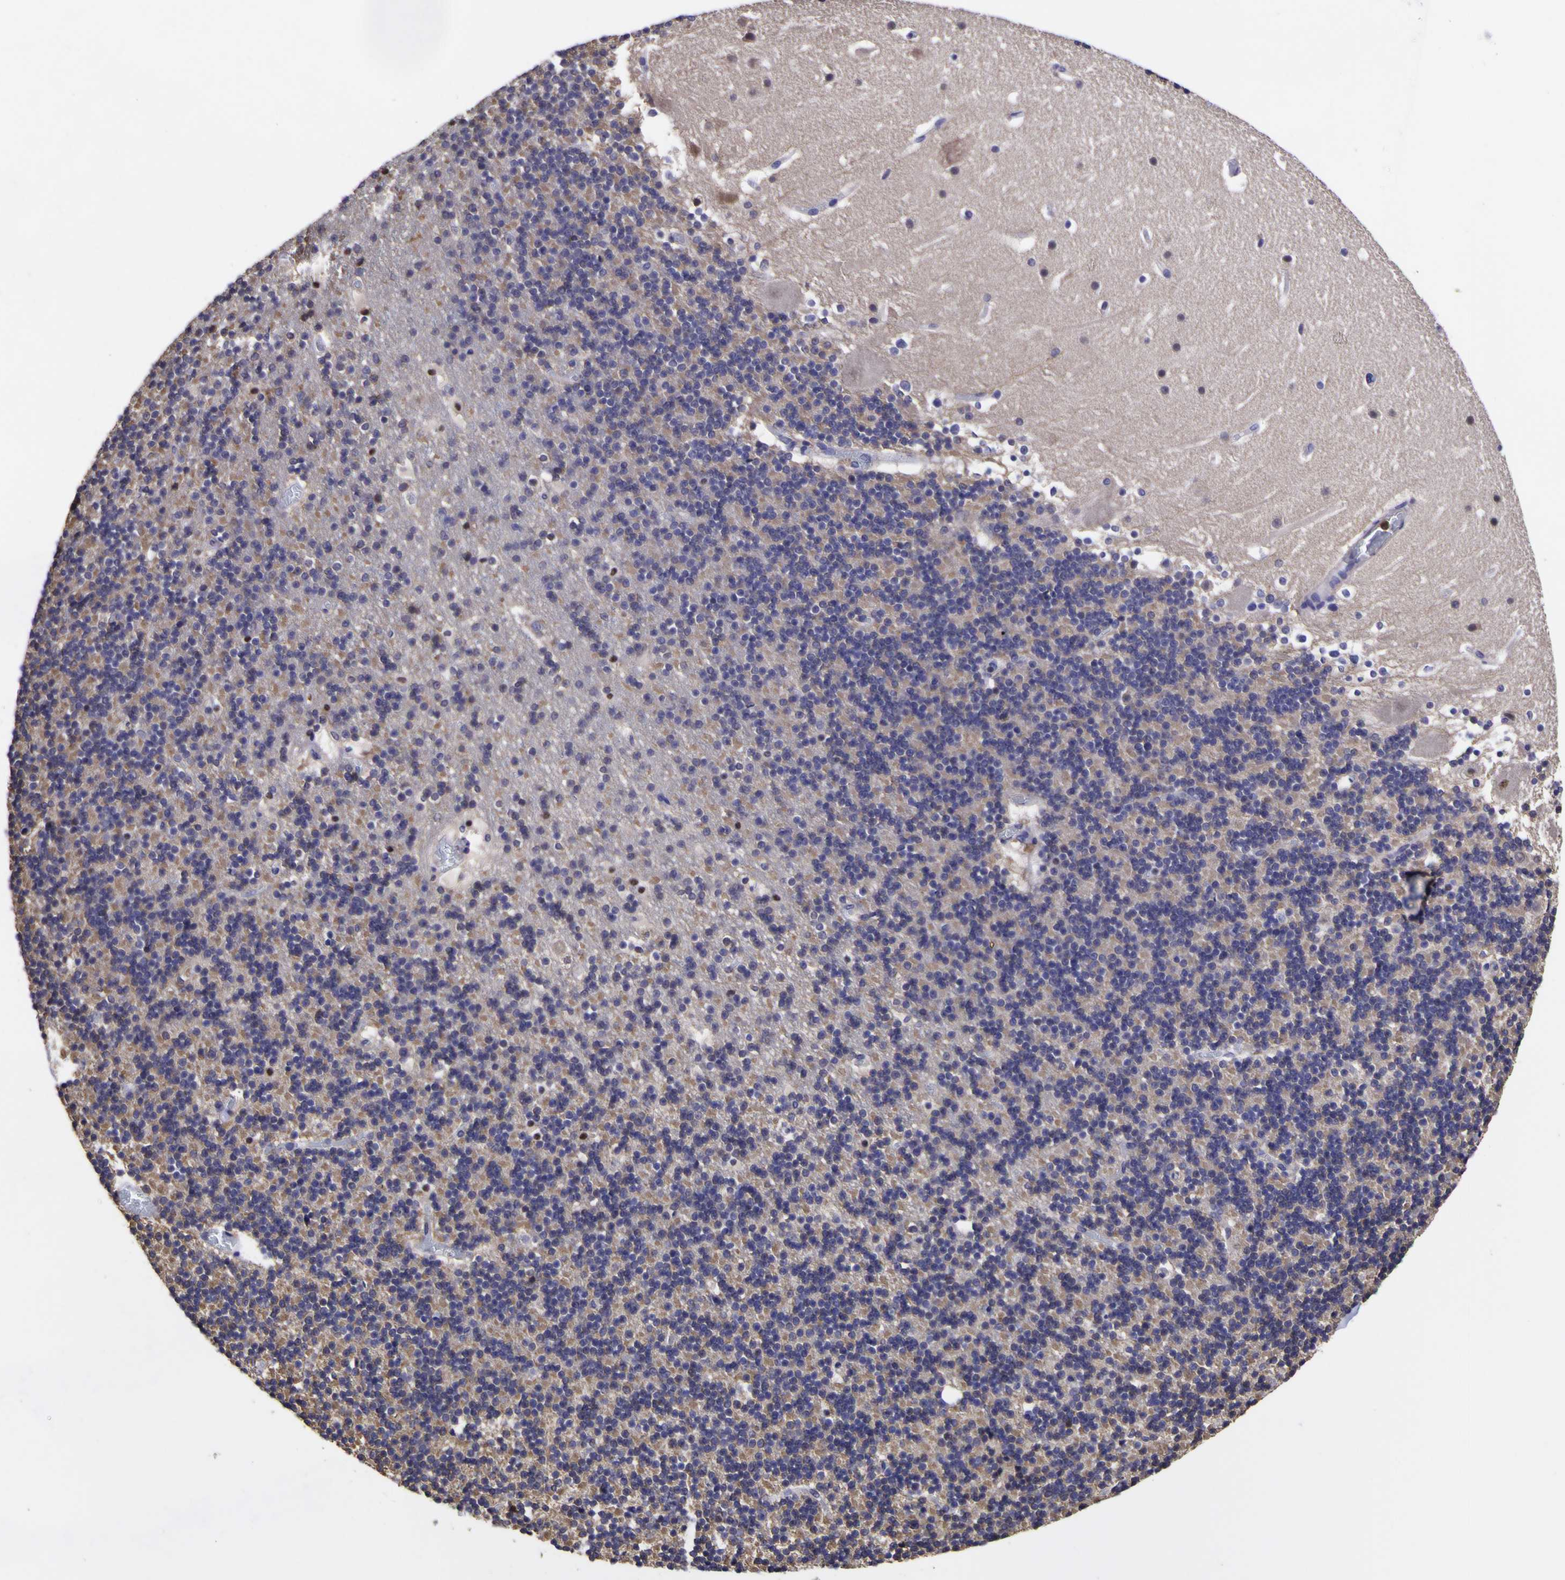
{"staining": {"intensity": "moderate", "quantity": "<25%", "location": "cytoplasmic/membranous"}, "tissue": "cerebellum", "cell_type": "Cells in granular layer", "image_type": "normal", "snomed": [{"axis": "morphology", "description": "Normal tissue, NOS"}, {"axis": "topography", "description": "Cerebellum"}], "caption": "The histopathology image reveals immunohistochemical staining of unremarkable cerebellum. There is moderate cytoplasmic/membranous positivity is seen in approximately <25% of cells in granular layer.", "gene": "MAPK14", "patient": {"sex": "male", "age": 45}}